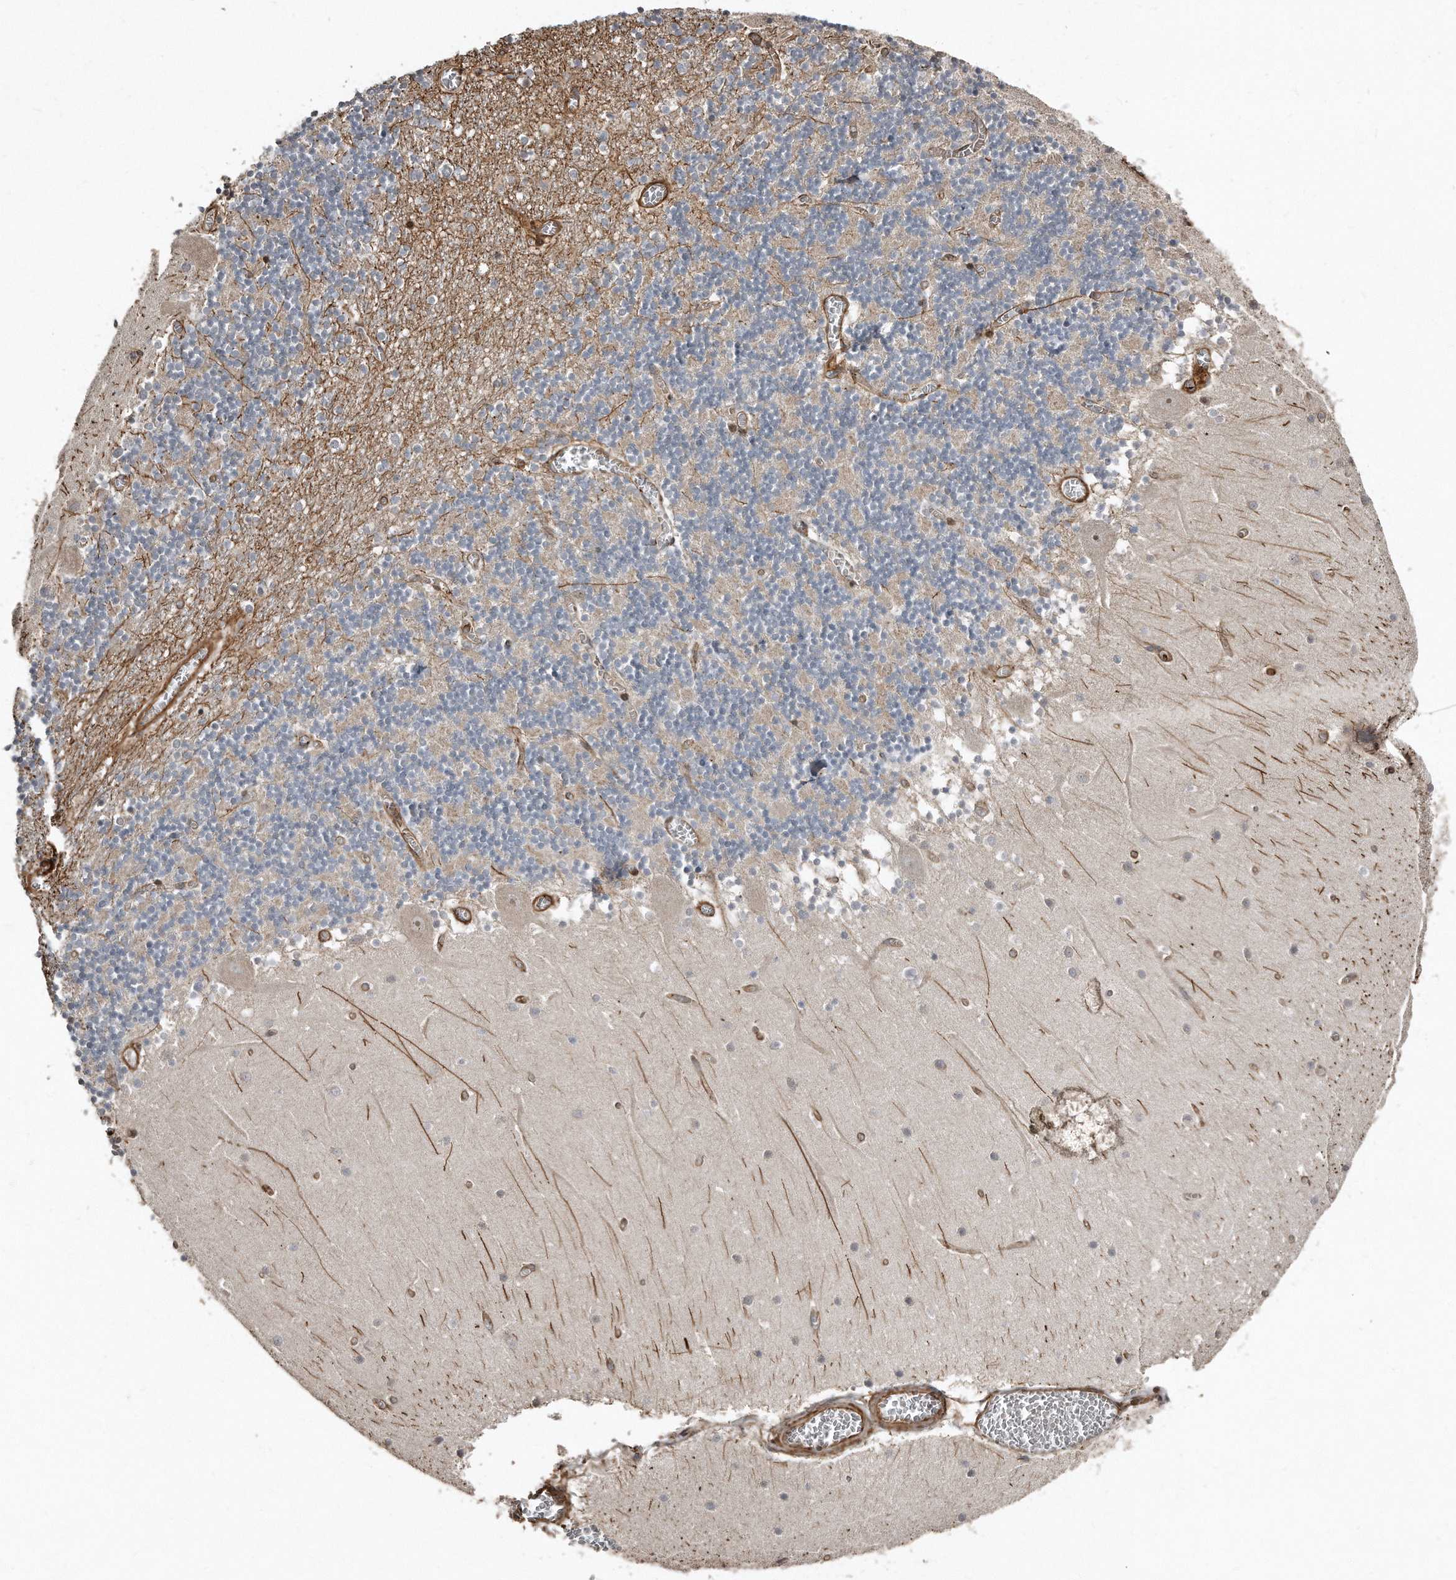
{"staining": {"intensity": "negative", "quantity": "none", "location": "none"}, "tissue": "cerebellum", "cell_type": "Cells in granular layer", "image_type": "normal", "snomed": [{"axis": "morphology", "description": "Normal tissue, NOS"}, {"axis": "topography", "description": "Cerebellum"}], "caption": "Immunohistochemistry micrograph of unremarkable cerebellum stained for a protein (brown), which exhibits no staining in cells in granular layer. The staining is performed using DAB (3,3'-diaminobenzidine) brown chromogen with nuclei counter-stained in using hematoxylin.", "gene": "SNAP47", "patient": {"sex": "female", "age": 28}}